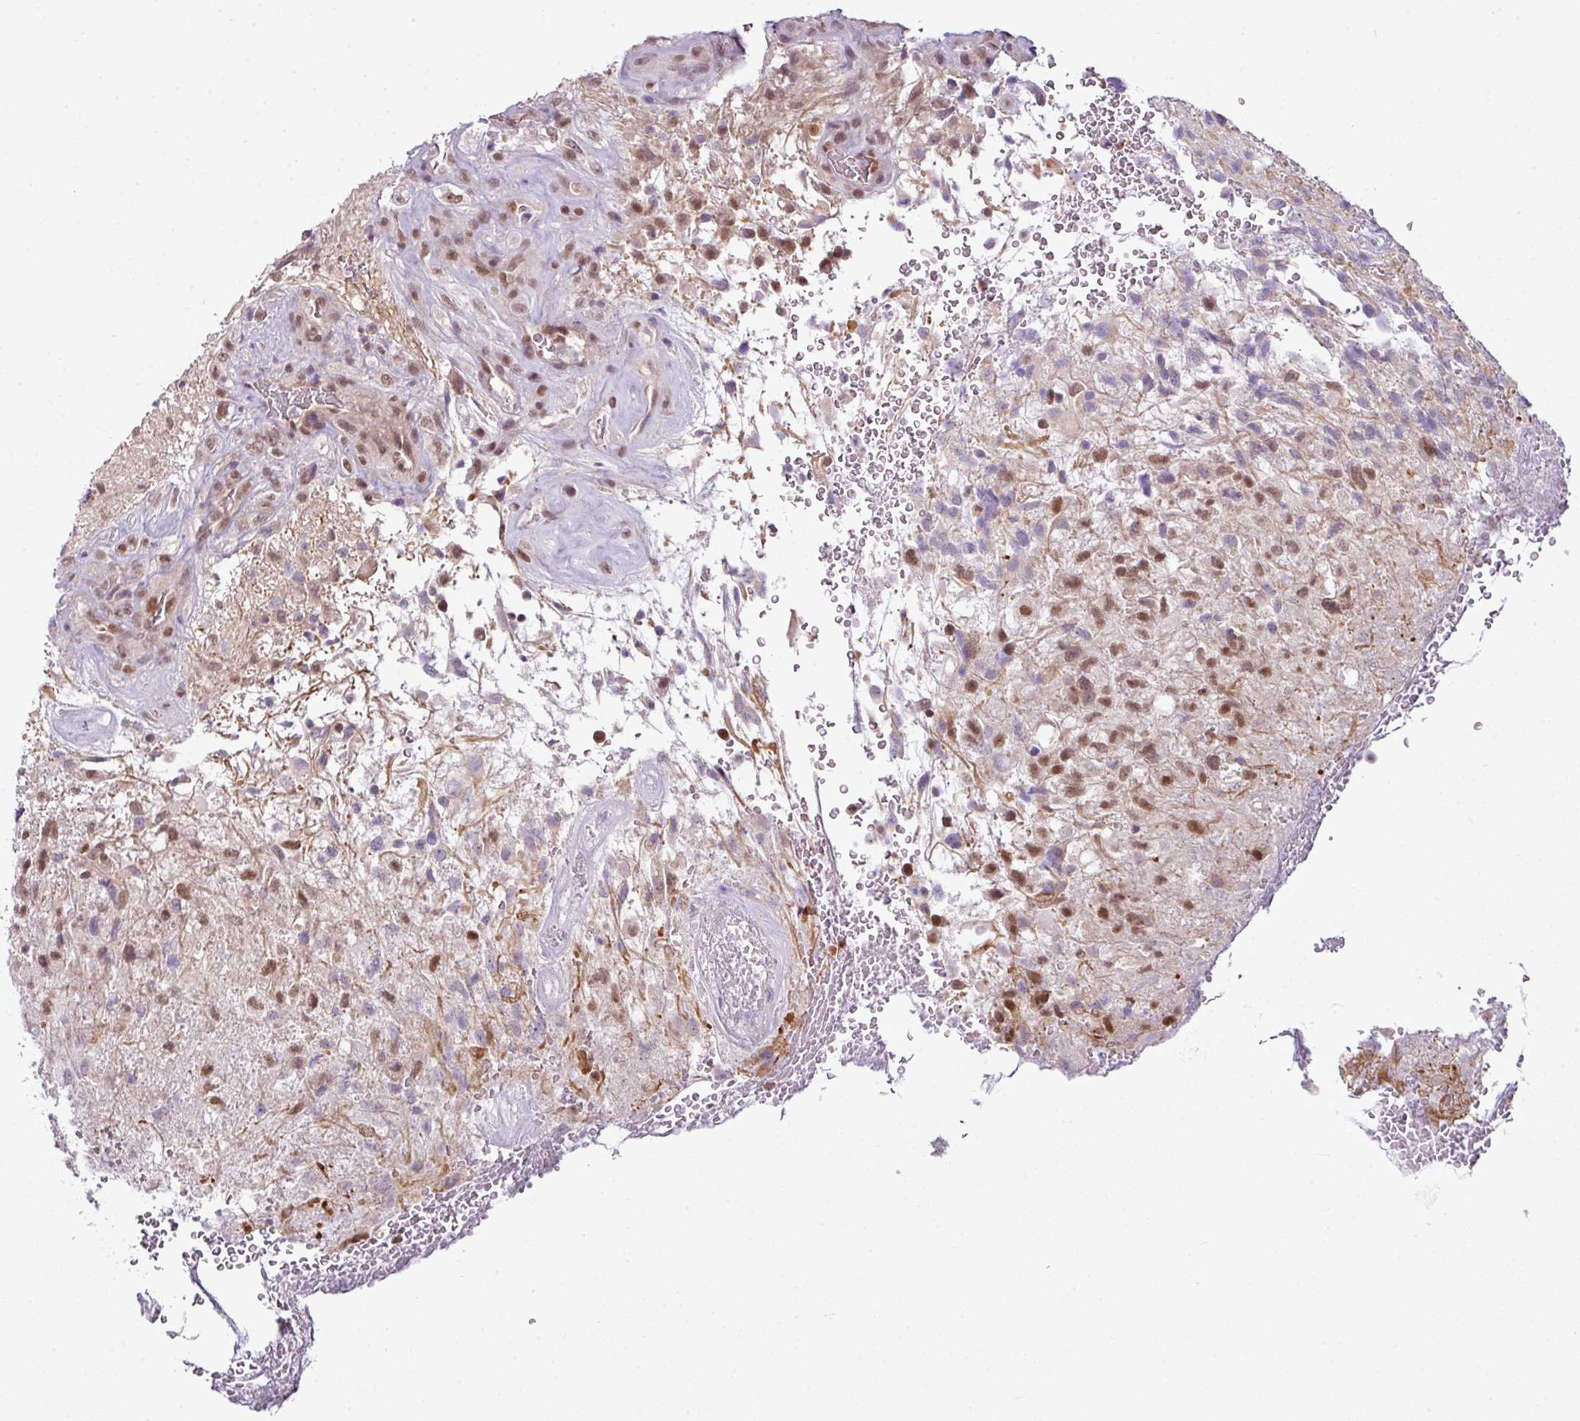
{"staining": {"intensity": "moderate", "quantity": "25%-75%", "location": "nuclear"}, "tissue": "glioma", "cell_type": "Tumor cells", "image_type": "cancer", "snomed": [{"axis": "morphology", "description": "Glioma, malignant, High grade"}, {"axis": "topography", "description": "Brain"}], "caption": "This photomicrograph exhibits malignant high-grade glioma stained with immunohistochemistry to label a protein in brown. The nuclear of tumor cells show moderate positivity for the protein. Nuclei are counter-stained blue.", "gene": "DERPC", "patient": {"sex": "male", "age": 56}}